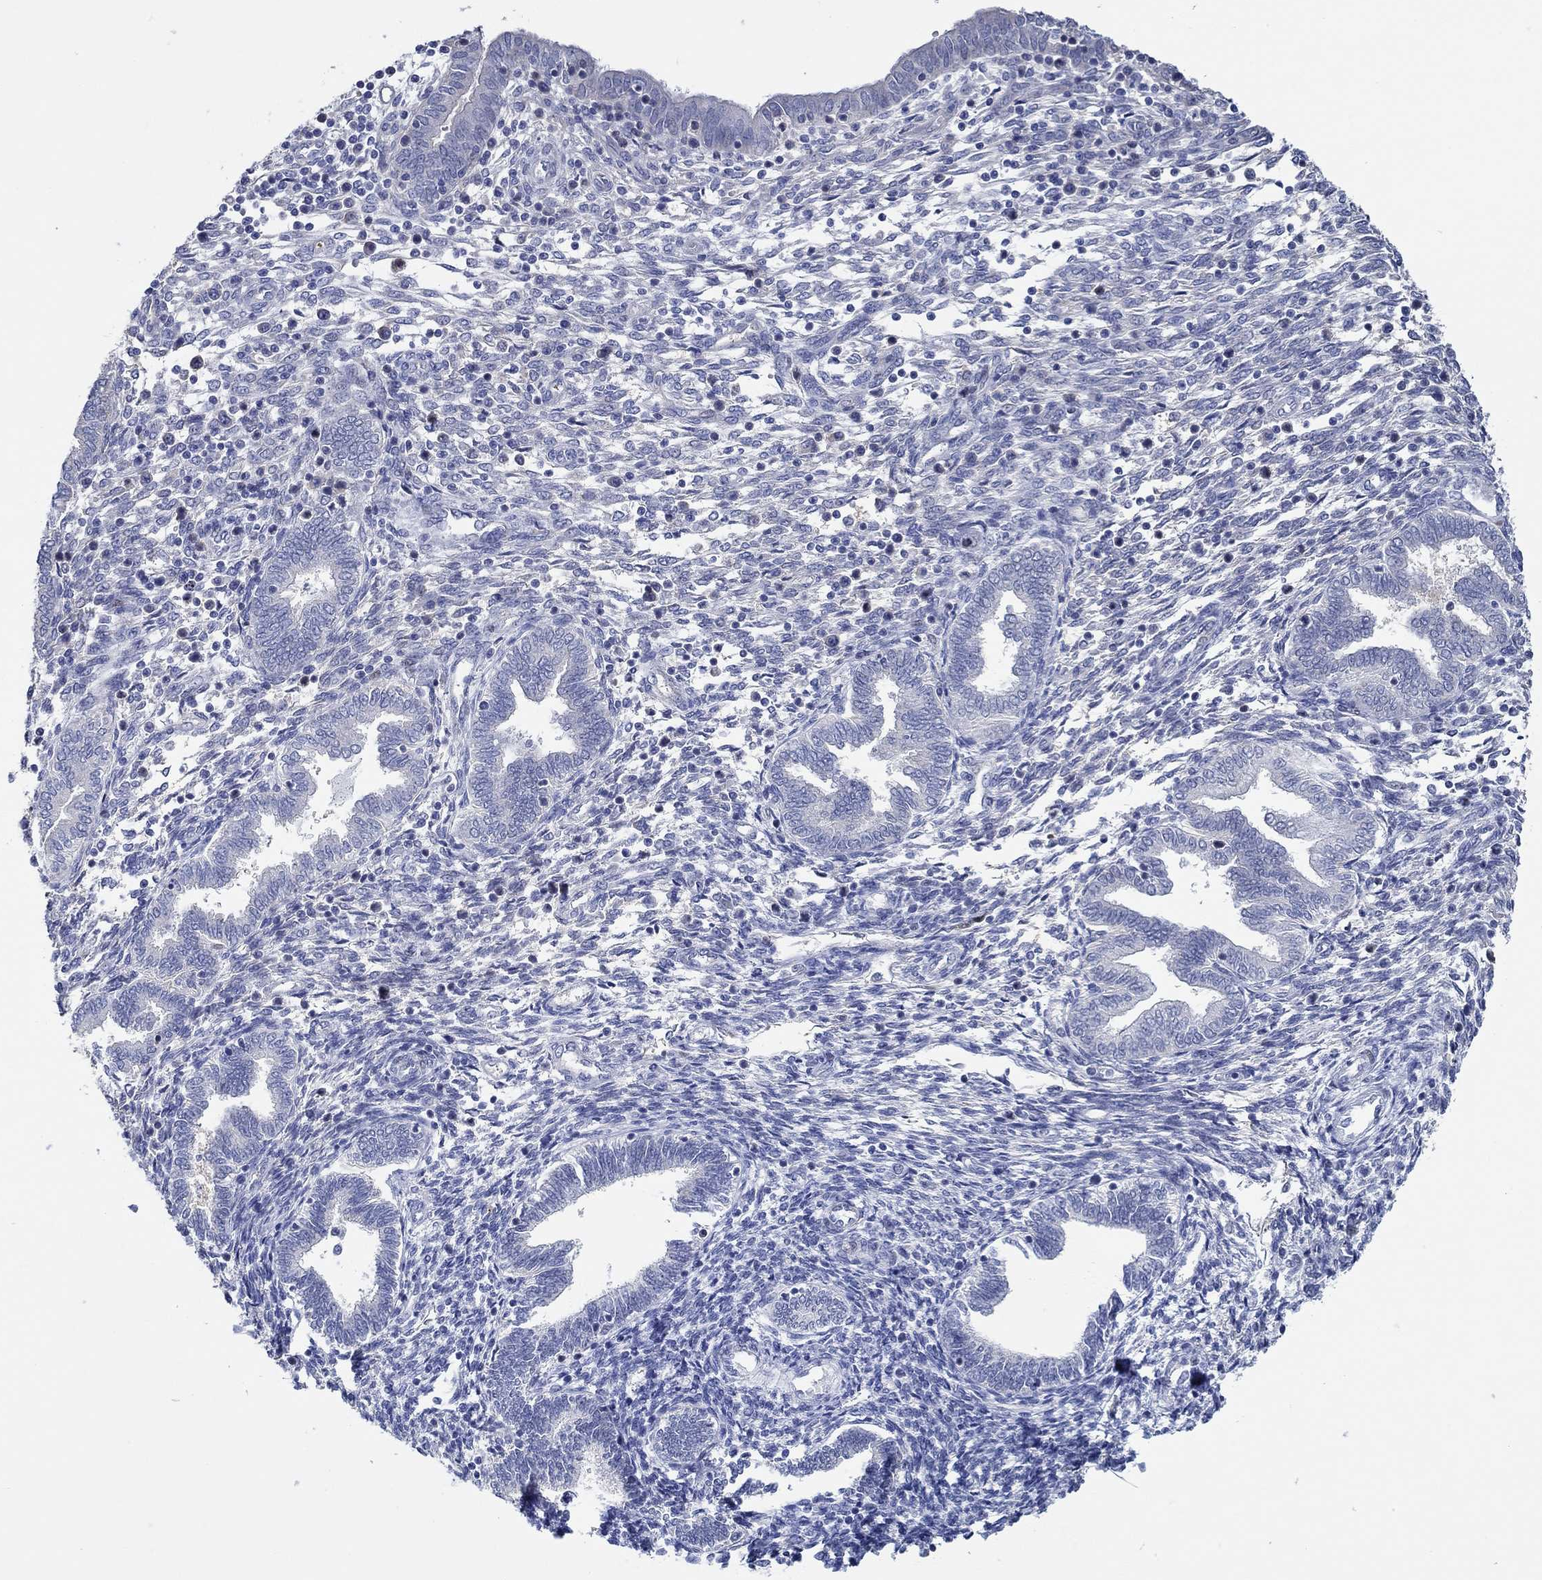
{"staining": {"intensity": "negative", "quantity": "none", "location": "none"}, "tissue": "endometrium", "cell_type": "Cells in endometrial stroma", "image_type": "normal", "snomed": [{"axis": "morphology", "description": "Normal tissue, NOS"}, {"axis": "topography", "description": "Endometrium"}], "caption": "Immunohistochemistry histopathology image of benign endometrium: human endometrium stained with DAB reveals no significant protein positivity in cells in endometrial stroma.", "gene": "SLC27A3", "patient": {"sex": "female", "age": 42}}